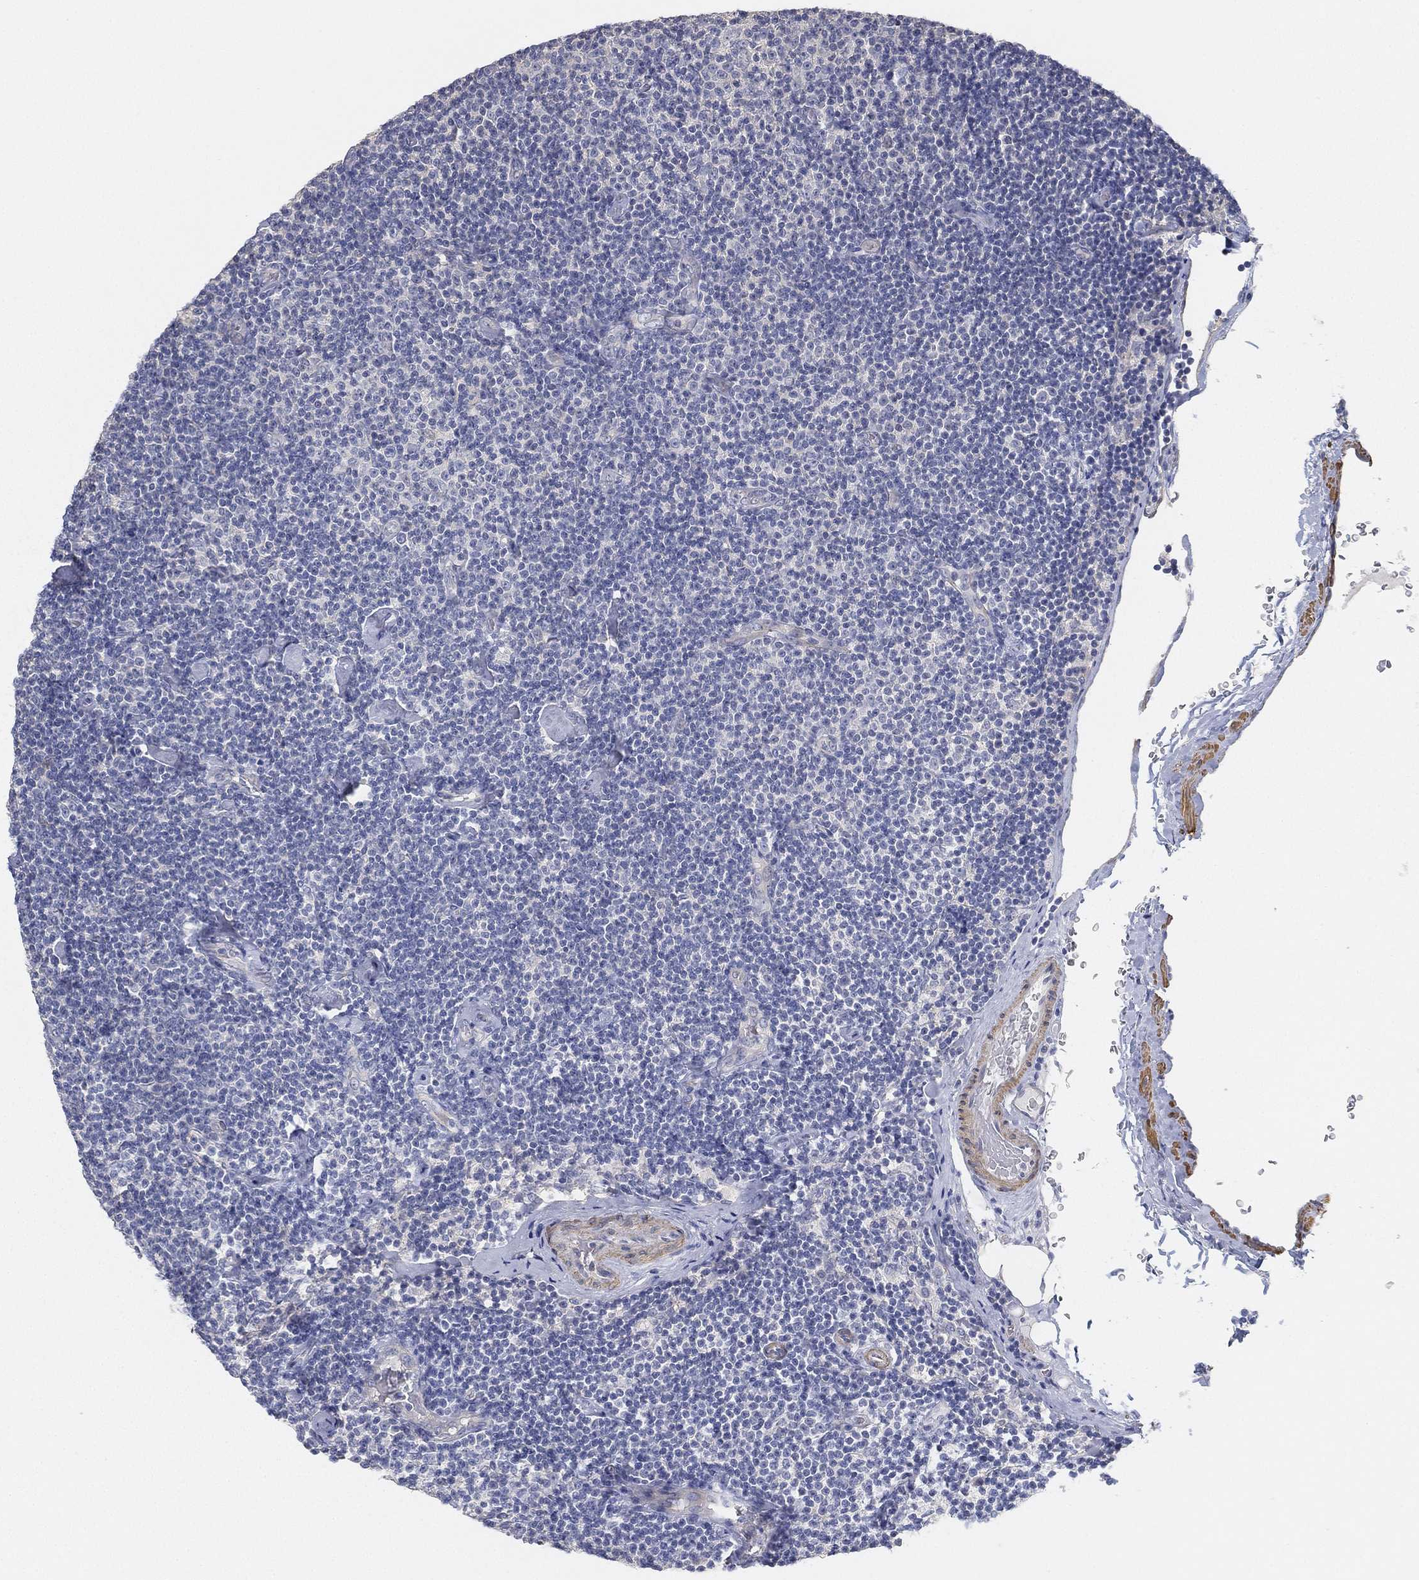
{"staining": {"intensity": "negative", "quantity": "none", "location": "none"}, "tissue": "lymphoma", "cell_type": "Tumor cells", "image_type": "cancer", "snomed": [{"axis": "morphology", "description": "Malignant lymphoma, non-Hodgkin's type, Low grade"}, {"axis": "topography", "description": "Lymph node"}], "caption": "Immunohistochemistry histopathology image of neoplastic tissue: human malignant lymphoma, non-Hodgkin's type (low-grade) stained with DAB demonstrates no significant protein positivity in tumor cells. Brightfield microscopy of immunohistochemistry stained with DAB (3,3'-diaminobenzidine) (brown) and hematoxylin (blue), captured at high magnification.", "gene": "GPR61", "patient": {"sex": "male", "age": 81}}